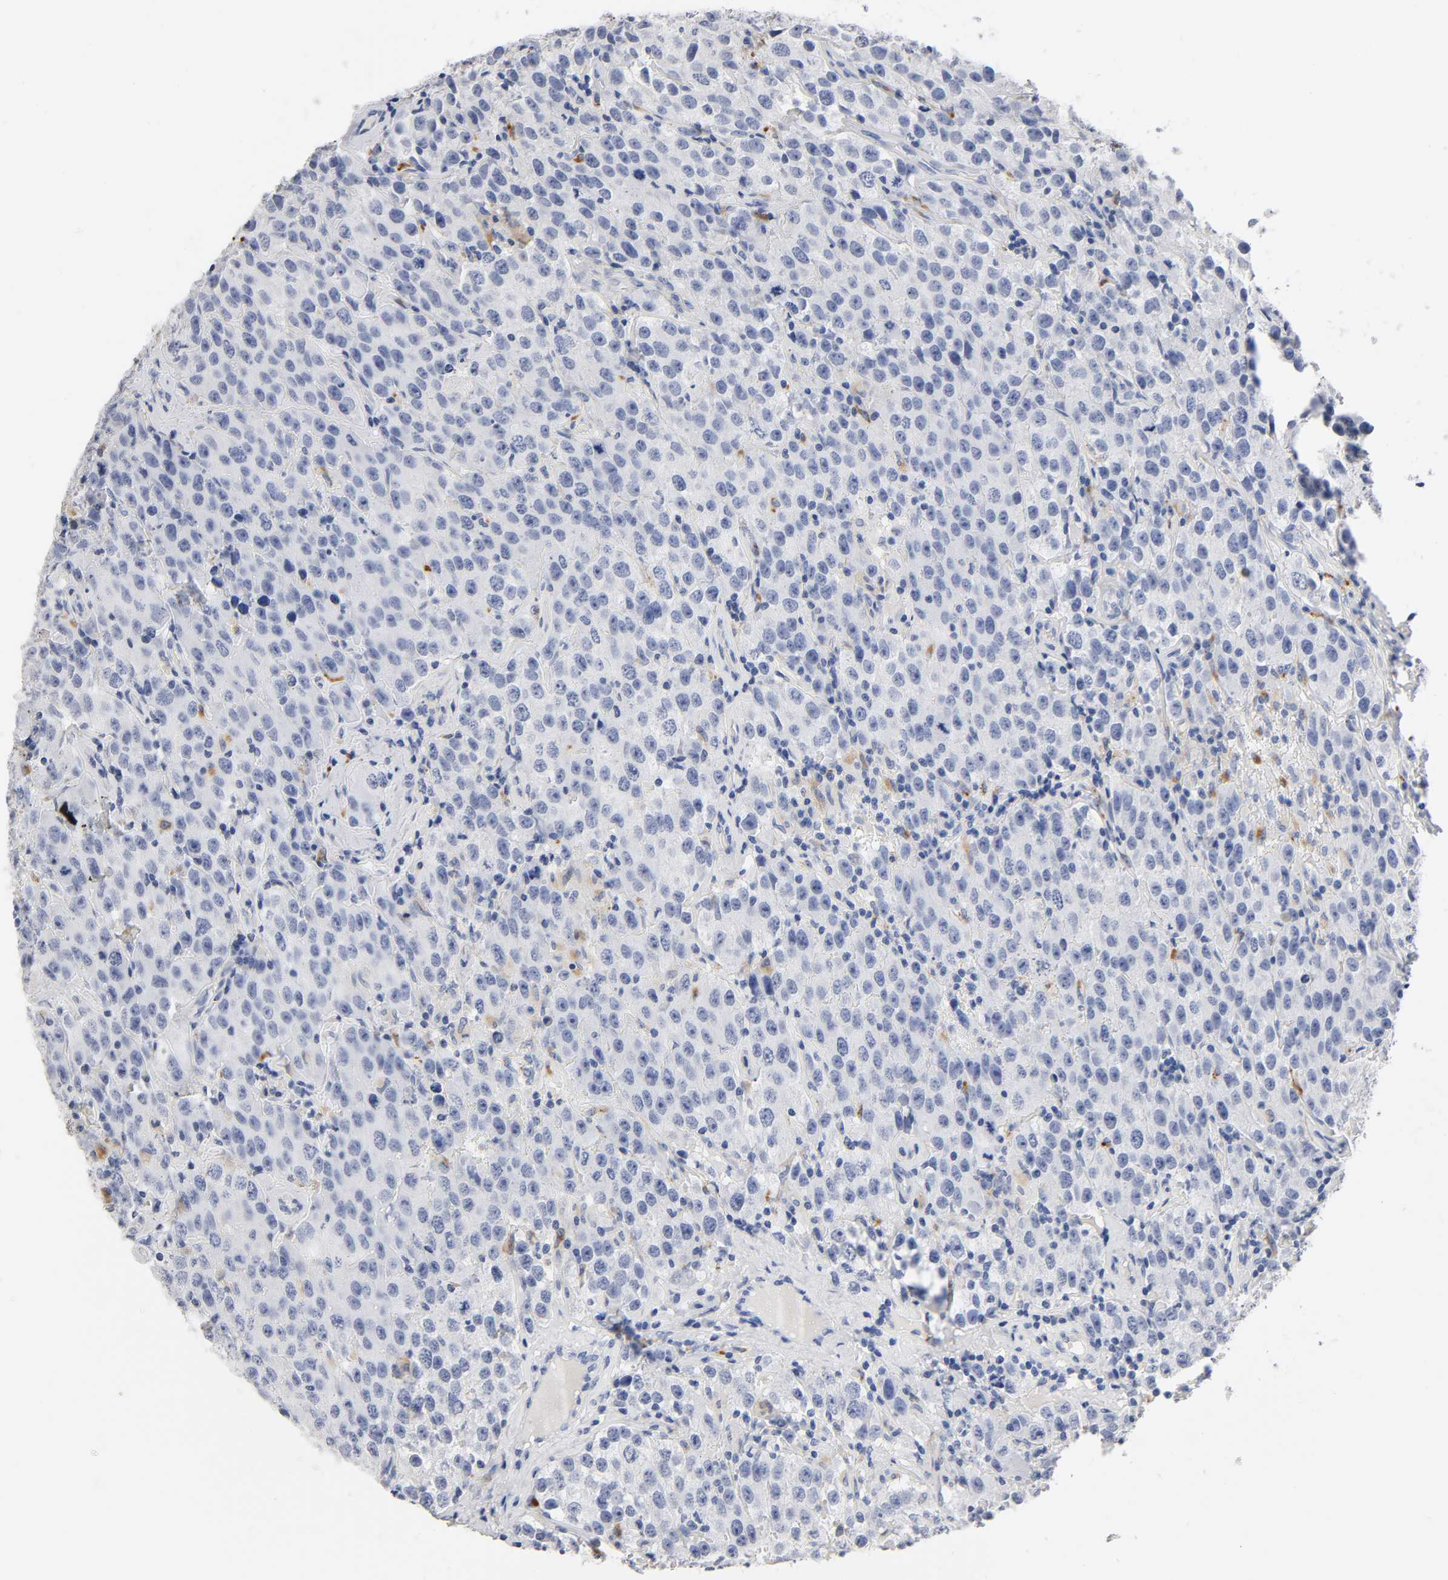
{"staining": {"intensity": "negative", "quantity": "none", "location": "none"}, "tissue": "testis cancer", "cell_type": "Tumor cells", "image_type": "cancer", "snomed": [{"axis": "morphology", "description": "Seminoma, NOS"}, {"axis": "topography", "description": "Testis"}], "caption": "Immunohistochemical staining of testis cancer shows no significant staining in tumor cells.", "gene": "PLP1", "patient": {"sex": "male", "age": 52}}